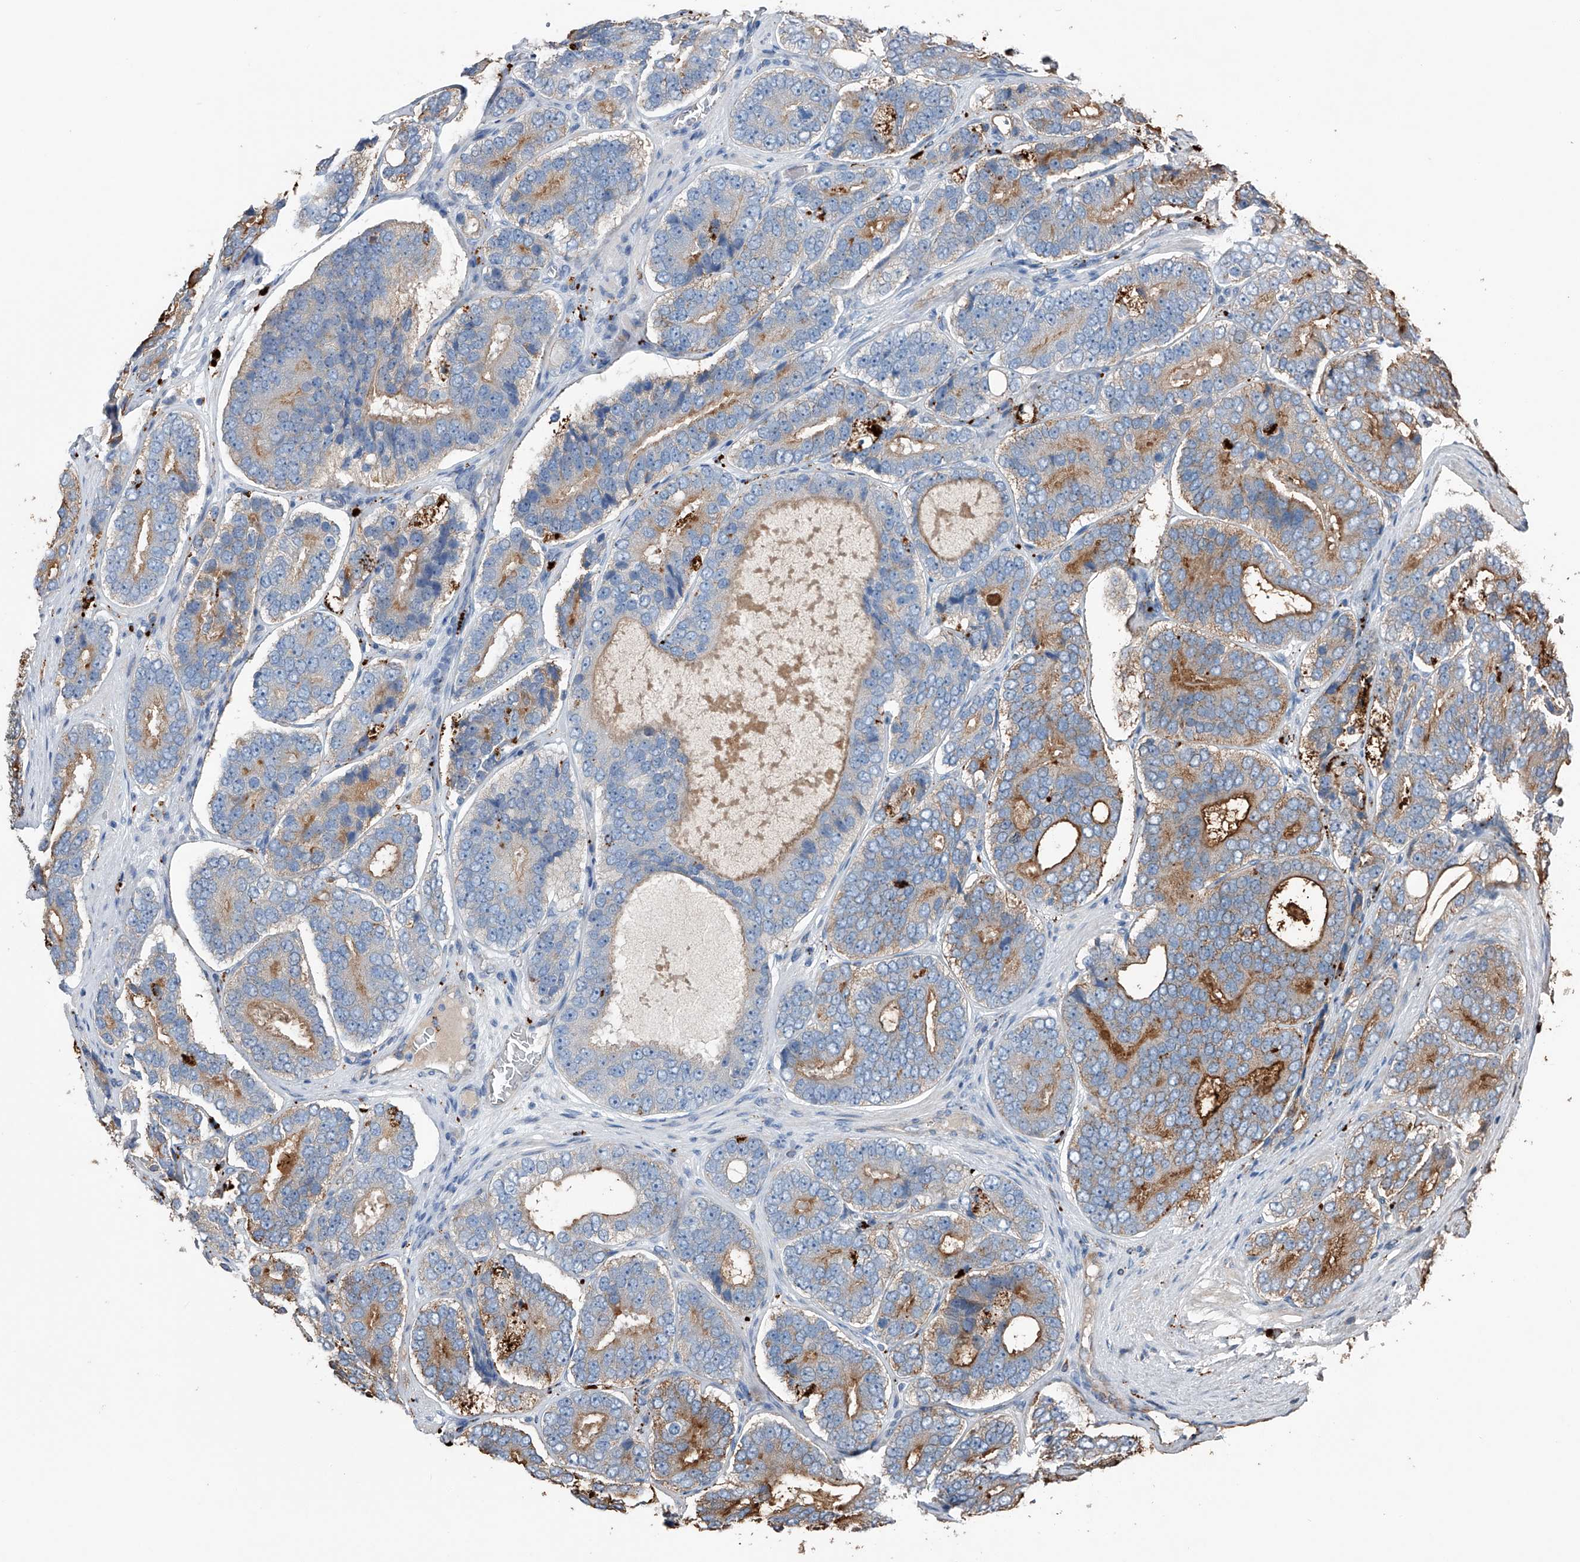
{"staining": {"intensity": "moderate", "quantity": "25%-75%", "location": "cytoplasmic/membranous"}, "tissue": "prostate cancer", "cell_type": "Tumor cells", "image_type": "cancer", "snomed": [{"axis": "morphology", "description": "Adenocarcinoma, High grade"}, {"axis": "topography", "description": "Prostate"}], "caption": "Immunohistochemical staining of prostate cancer (adenocarcinoma (high-grade)) reveals moderate cytoplasmic/membranous protein positivity in about 25%-75% of tumor cells.", "gene": "ZNF772", "patient": {"sex": "male", "age": 56}}